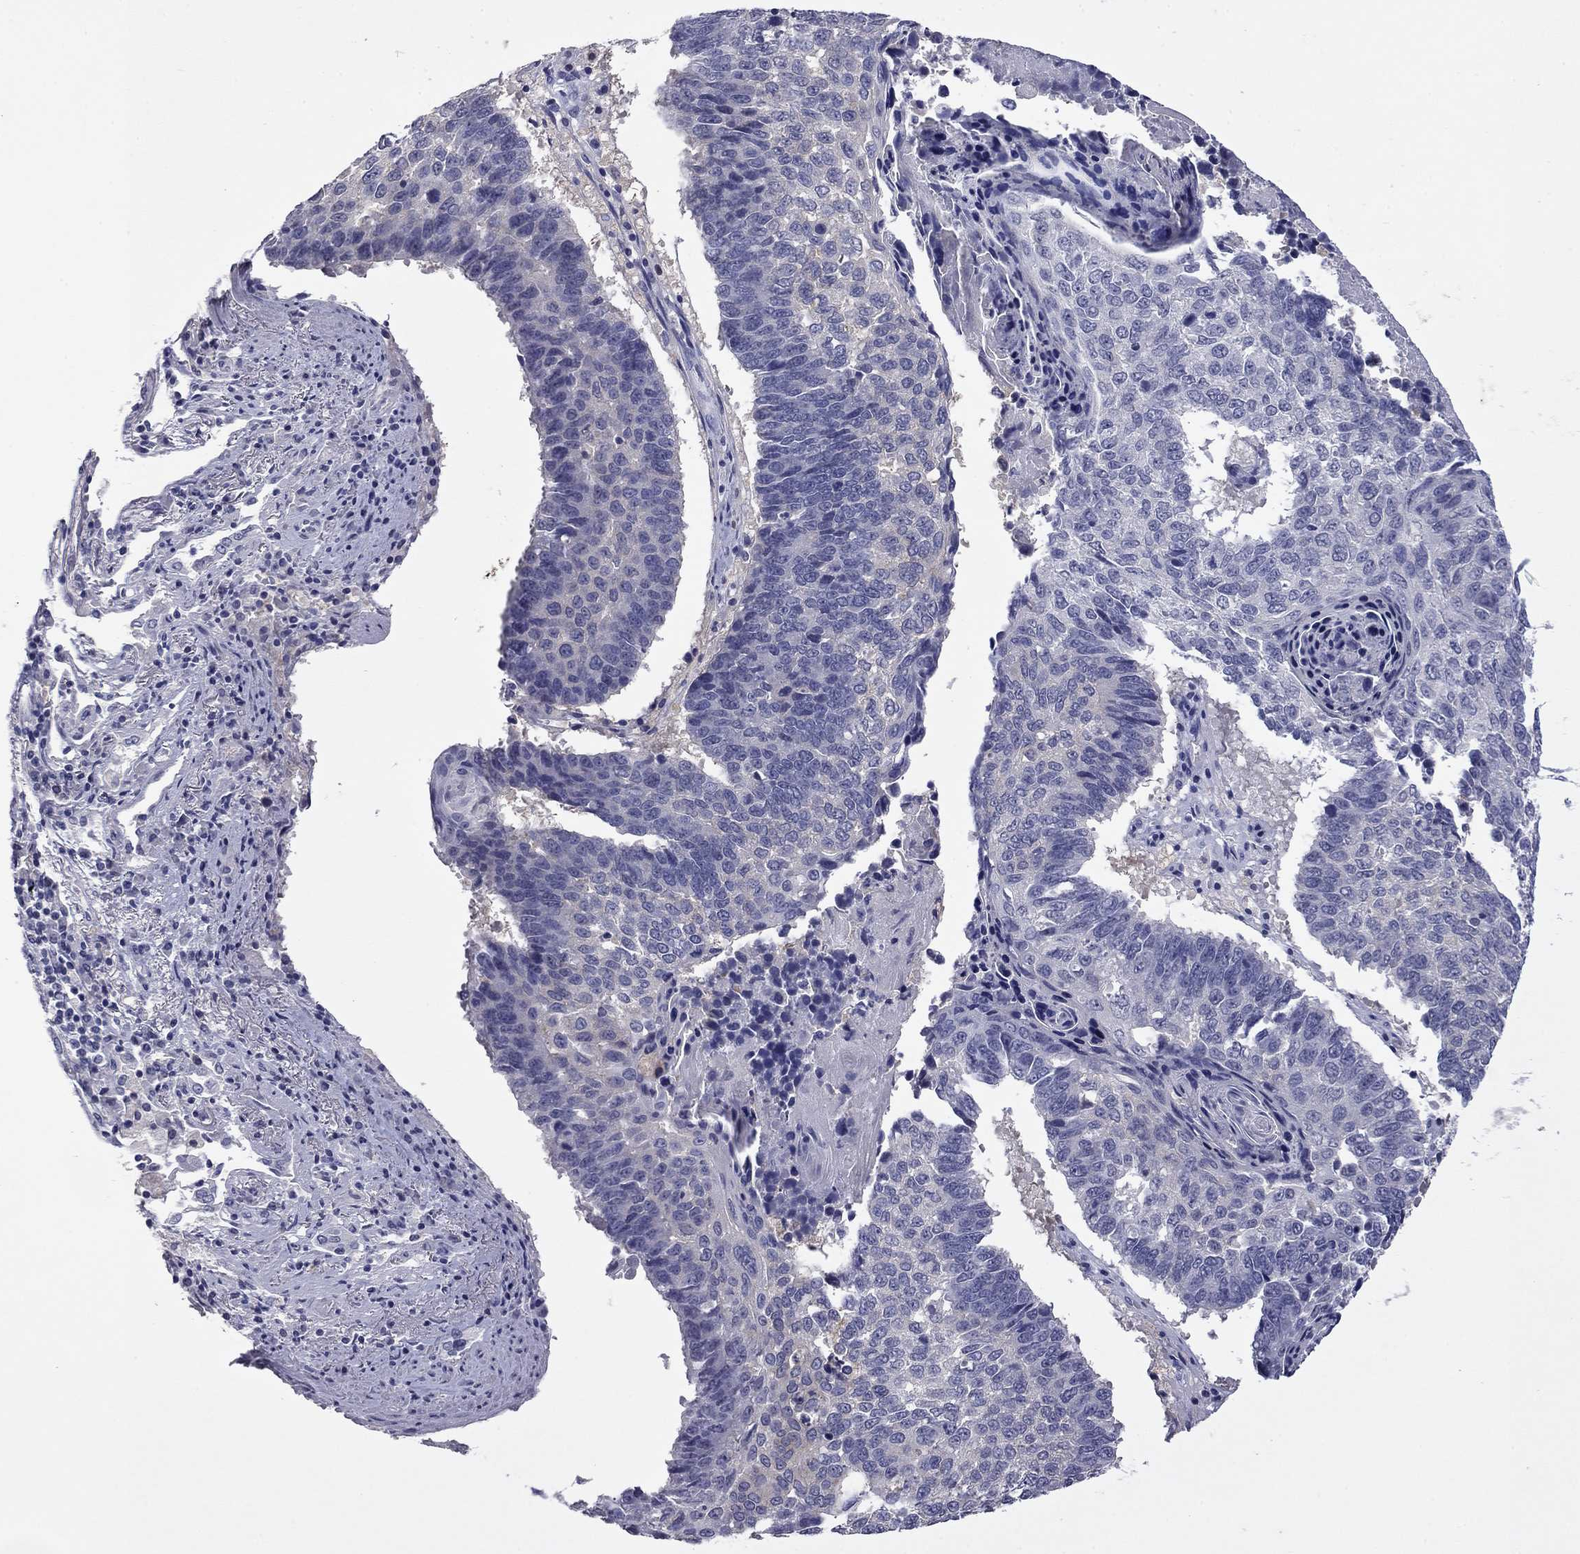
{"staining": {"intensity": "negative", "quantity": "none", "location": "none"}, "tissue": "lung cancer", "cell_type": "Tumor cells", "image_type": "cancer", "snomed": [{"axis": "morphology", "description": "Squamous cell carcinoma, NOS"}, {"axis": "topography", "description": "Lung"}], "caption": "IHC image of neoplastic tissue: lung cancer stained with DAB (3,3'-diaminobenzidine) demonstrates no significant protein positivity in tumor cells. (DAB (3,3'-diaminobenzidine) IHC visualized using brightfield microscopy, high magnification).", "gene": "CFAP119", "patient": {"sex": "male", "age": 73}}